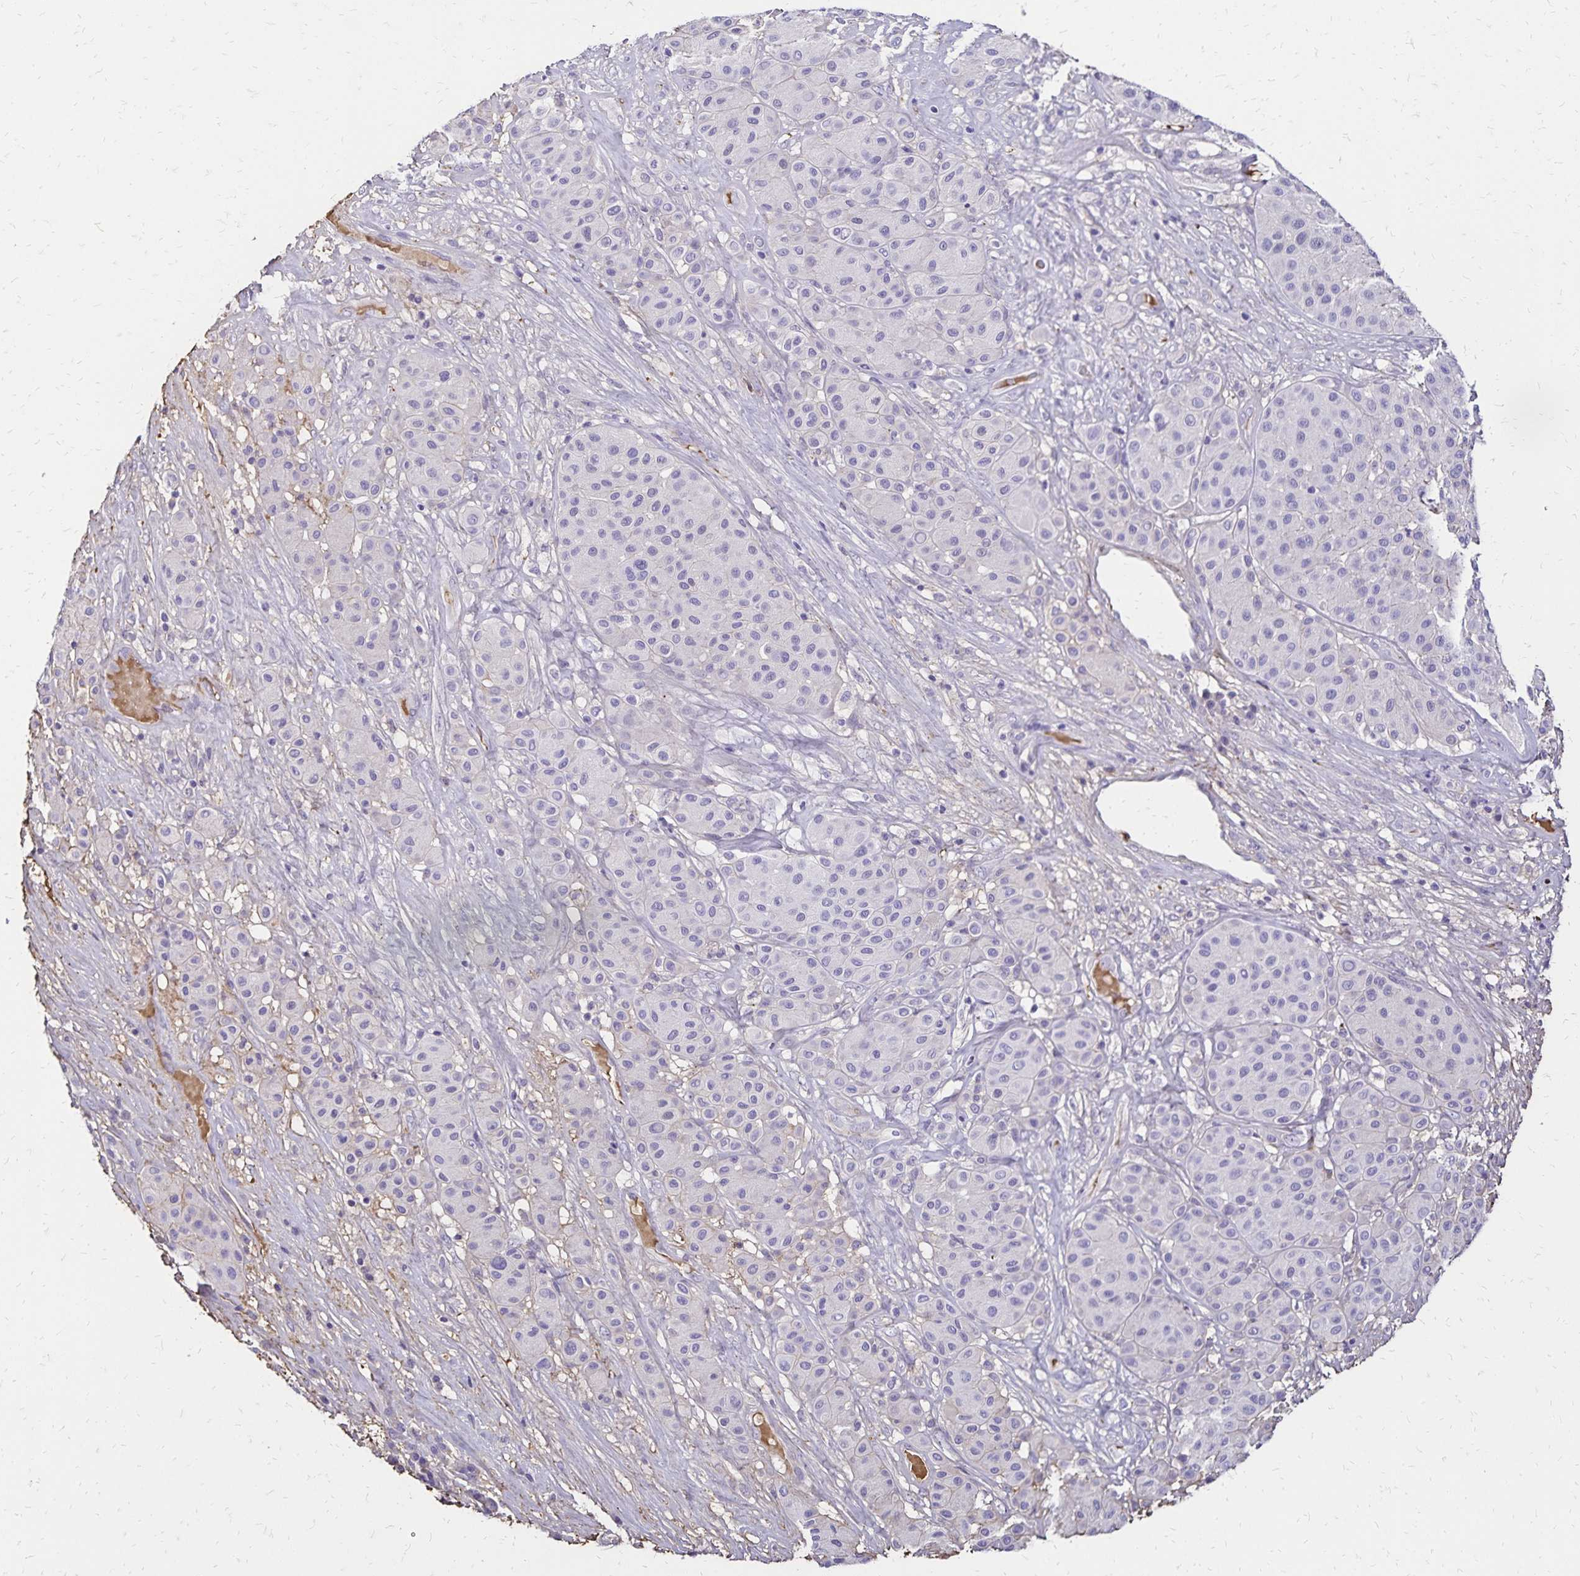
{"staining": {"intensity": "negative", "quantity": "none", "location": "none"}, "tissue": "melanoma", "cell_type": "Tumor cells", "image_type": "cancer", "snomed": [{"axis": "morphology", "description": "Malignant melanoma, Metastatic site"}, {"axis": "topography", "description": "Smooth muscle"}], "caption": "An immunohistochemistry (IHC) histopathology image of malignant melanoma (metastatic site) is shown. There is no staining in tumor cells of malignant melanoma (metastatic site).", "gene": "KISS1", "patient": {"sex": "male", "age": 41}}